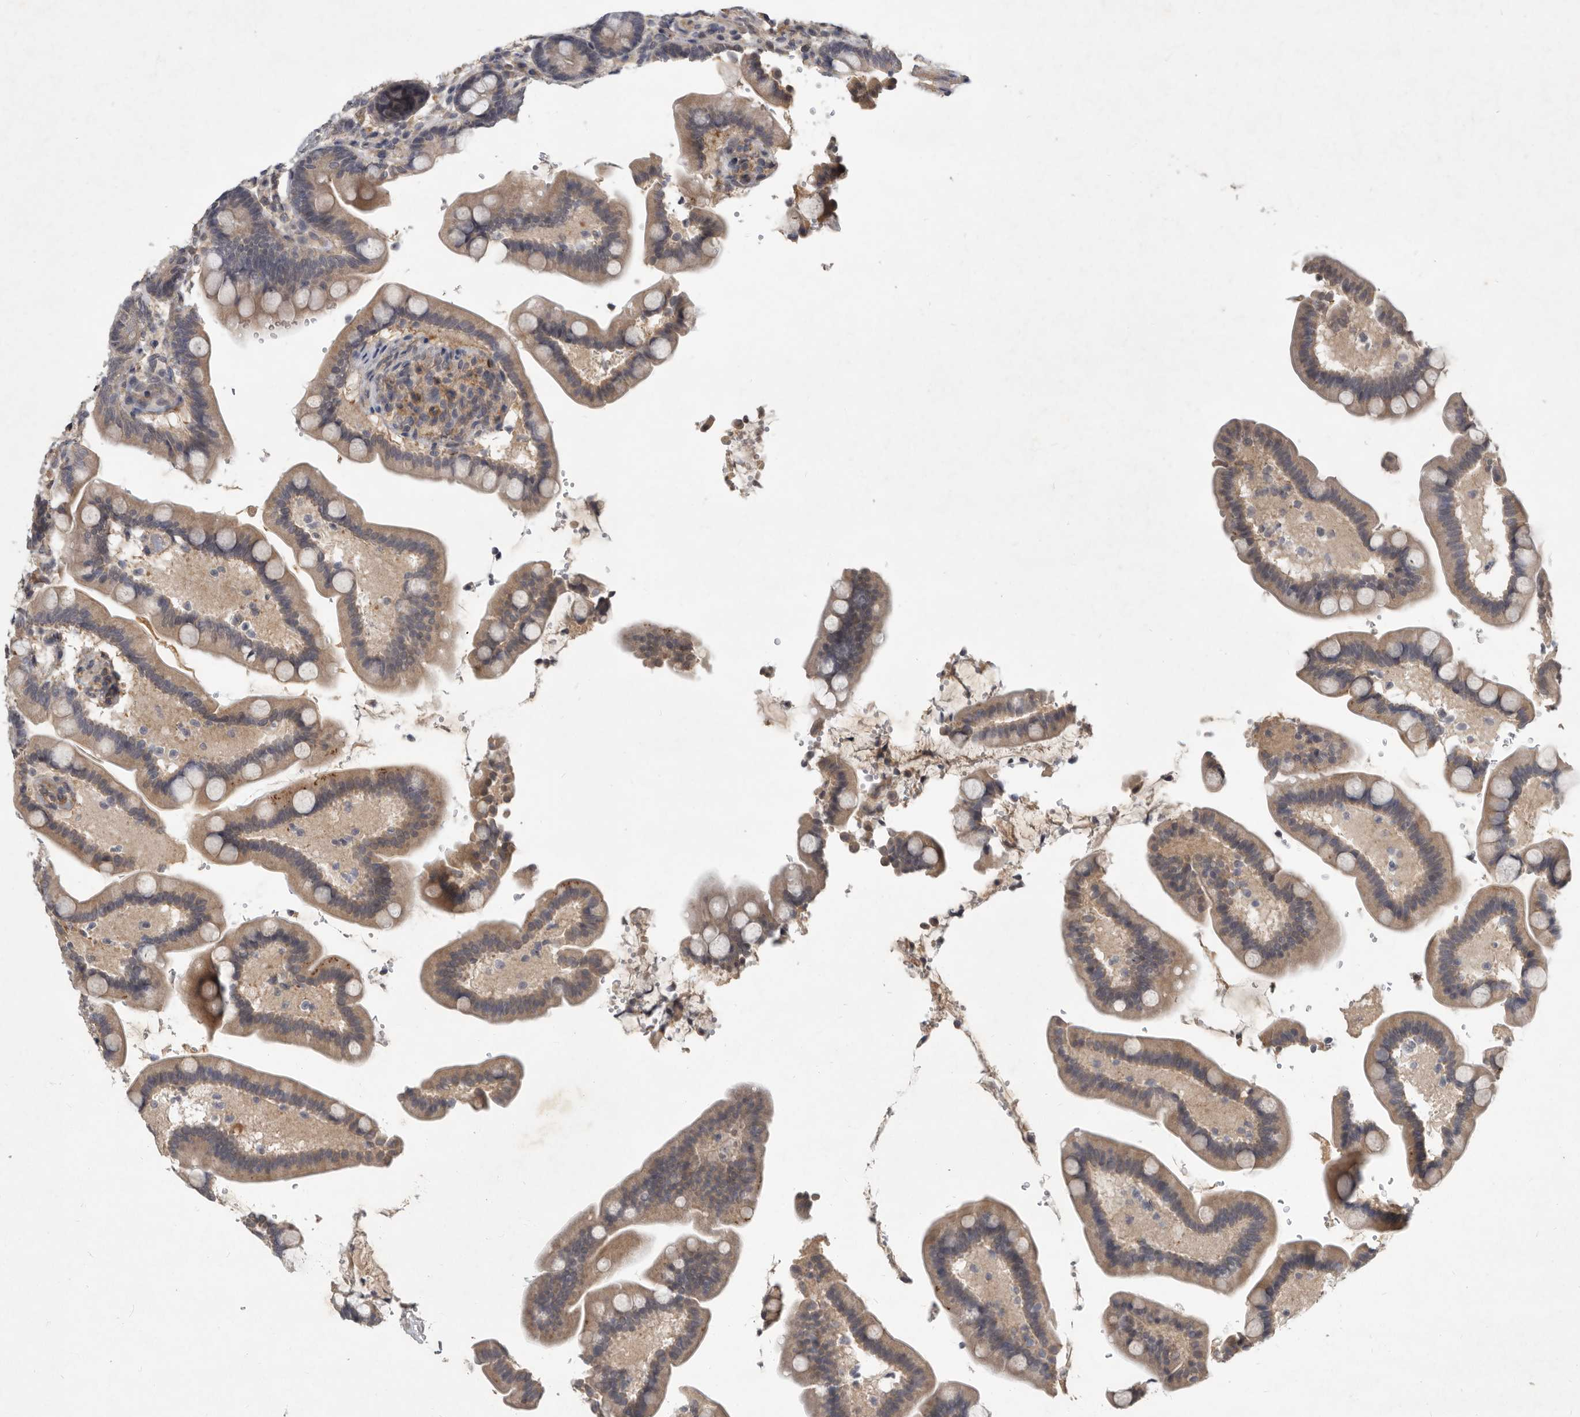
{"staining": {"intensity": "weak", "quantity": "25%-75%", "location": "cytoplasmic/membranous"}, "tissue": "colon", "cell_type": "Glandular cells", "image_type": "normal", "snomed": [{"axis": "morphology", "description": "Normal tissue, NOS"}, {"axis": "topography", "description": "Smooth muscle"}, {"axis": "topography", "description": "Colon"}], "caption": "Protein analysis of normal colon exhibits weak cytoplasmic/membranous staining in approximately 25%-75% of glandular cells. (DAB IHC, brown staining for protein, blue staining for nuclei).", "gene": "DNAJC28", "patient": {"sex": "male", "age": 73}}